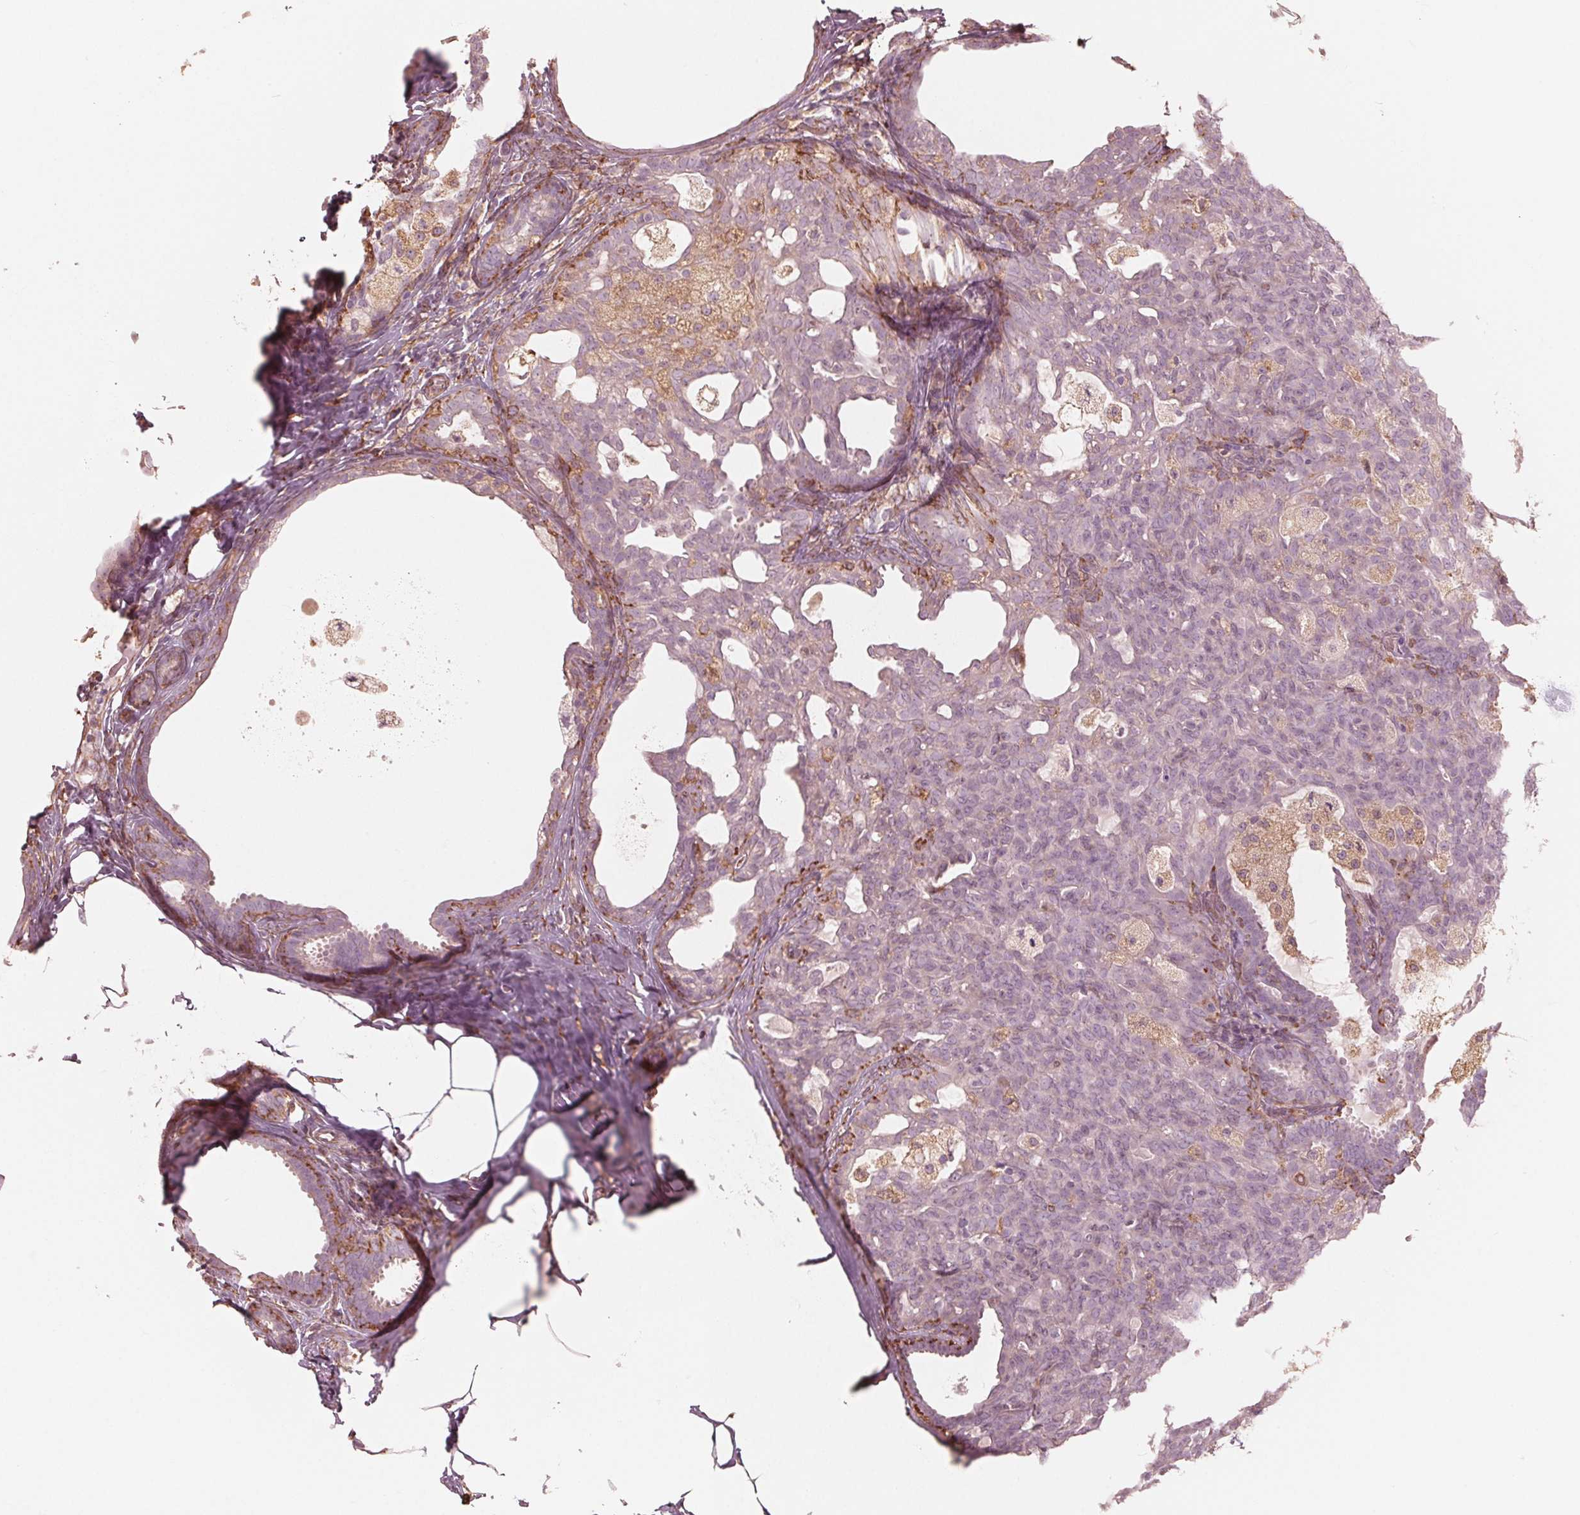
{"staining": {"intensity": "negative", "quantity": "none", "location": "none"}, "tissue": "breast cancer", "cell_type": "Tumor cells", "image_type": "cancer", "snomed": [{"axis": "morphology", "description": "Duct carcinoma"}, {"axis": "topography", "description": "Breast"}], "caption": "Immunohistochemistry (IHC) histopathology image of neoplastic tissue: human breast cancer stained with DAB exhibits no significant protein positivity in tumor cells. (Stains: DAB IHC with hematoxylin counter stain, Microscopy: brightfield microscopy at high magnification).", "gene": "IKBIP", "patient": {"sex": "female", "age": 59}}